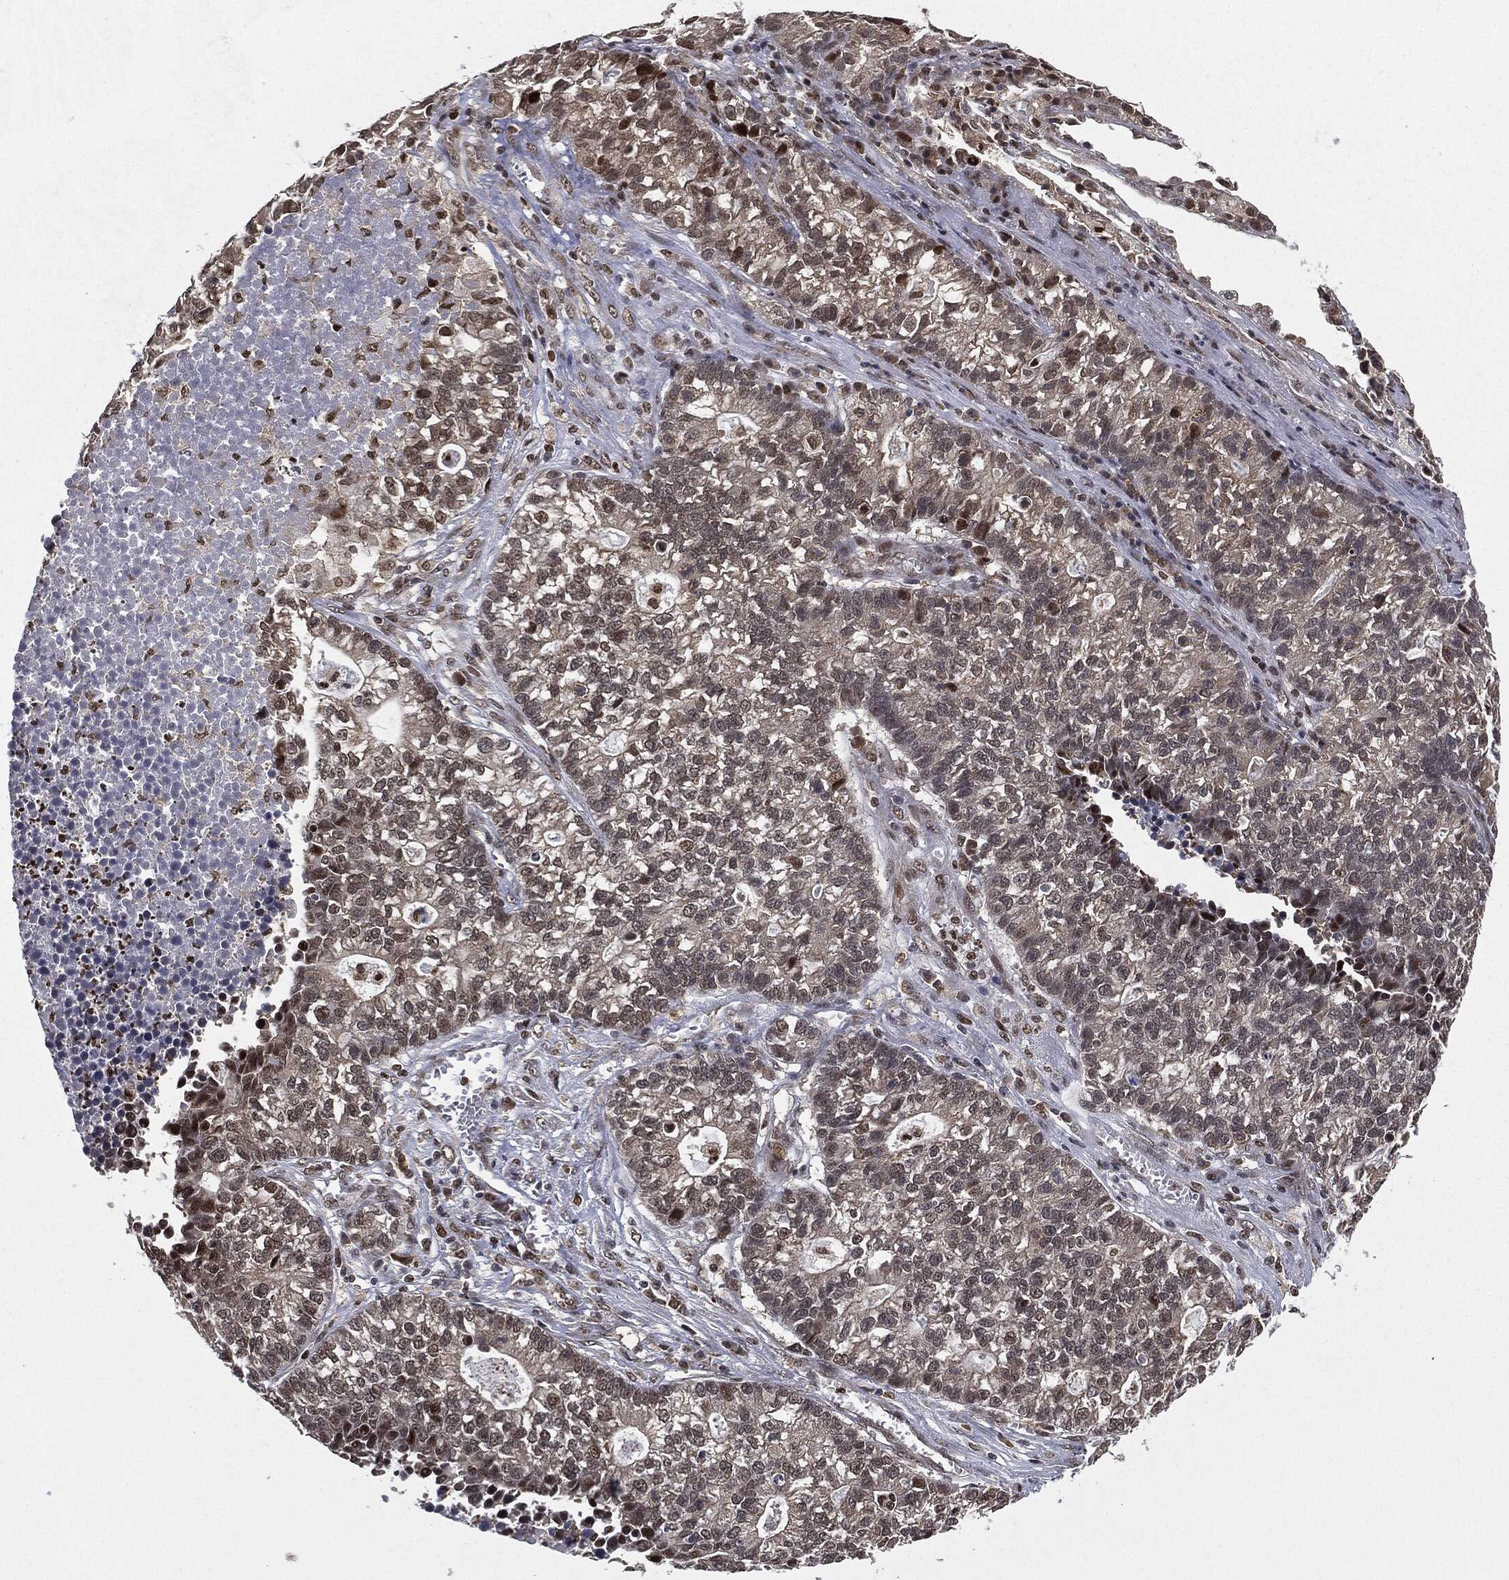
{"staining": {"intensity": "weak", "quantity": "<25%", "location": "nuclear"}, "tissue": "lung cancer", "cell_type": "Tumor cells", "image_type": "cancer", "snomed": [{"axis": "morphology", "description": "Adenocarcinoma, NOS"}, {"axis": "topography", "description": "Lung"}], "caption": "A histopathology image of human lung adenocarcinoma is negative for staining in tumor cells.", "gene": "TBC1D22A", "patient": {"sex": "male", "age": 57}}